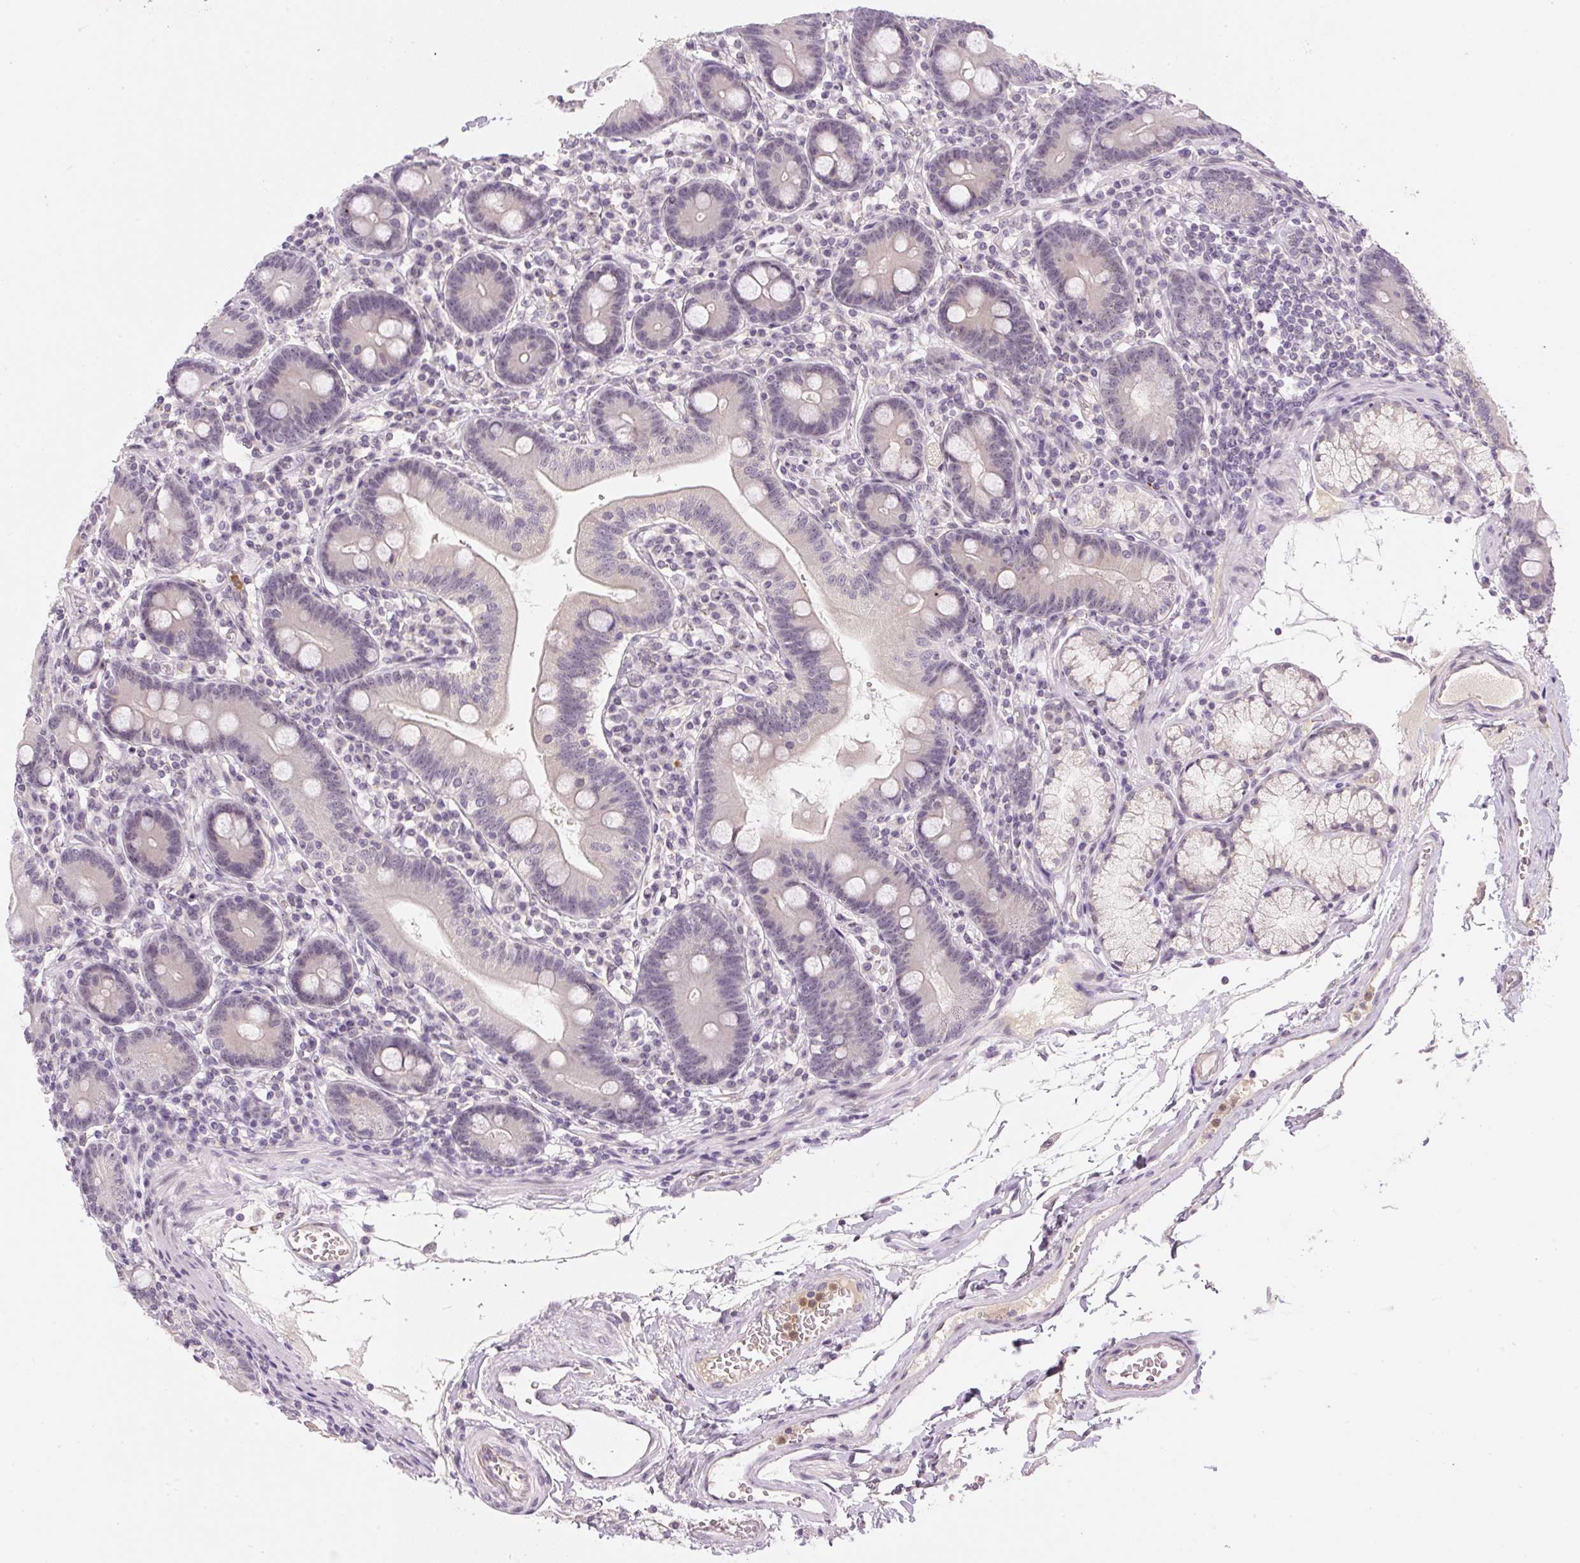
{"staining": {"intensity": "weak", "quantity": "<25%", "location": "nuclear"}, "tissue": "duodenum", "cell_type": "Glandular cells", "image_type": "normal", "snomed": [{"axis": "morphology", "description": "Normal tissue, NOS"}, {"axis": "topography", "description": "Duodenum"}], "caption": "This is a image of IHC staining of normal duodenum, which shows no positivity in glandular cells.", "gene": "SGF29", "patient": {"sex": "female", "age": 67}}